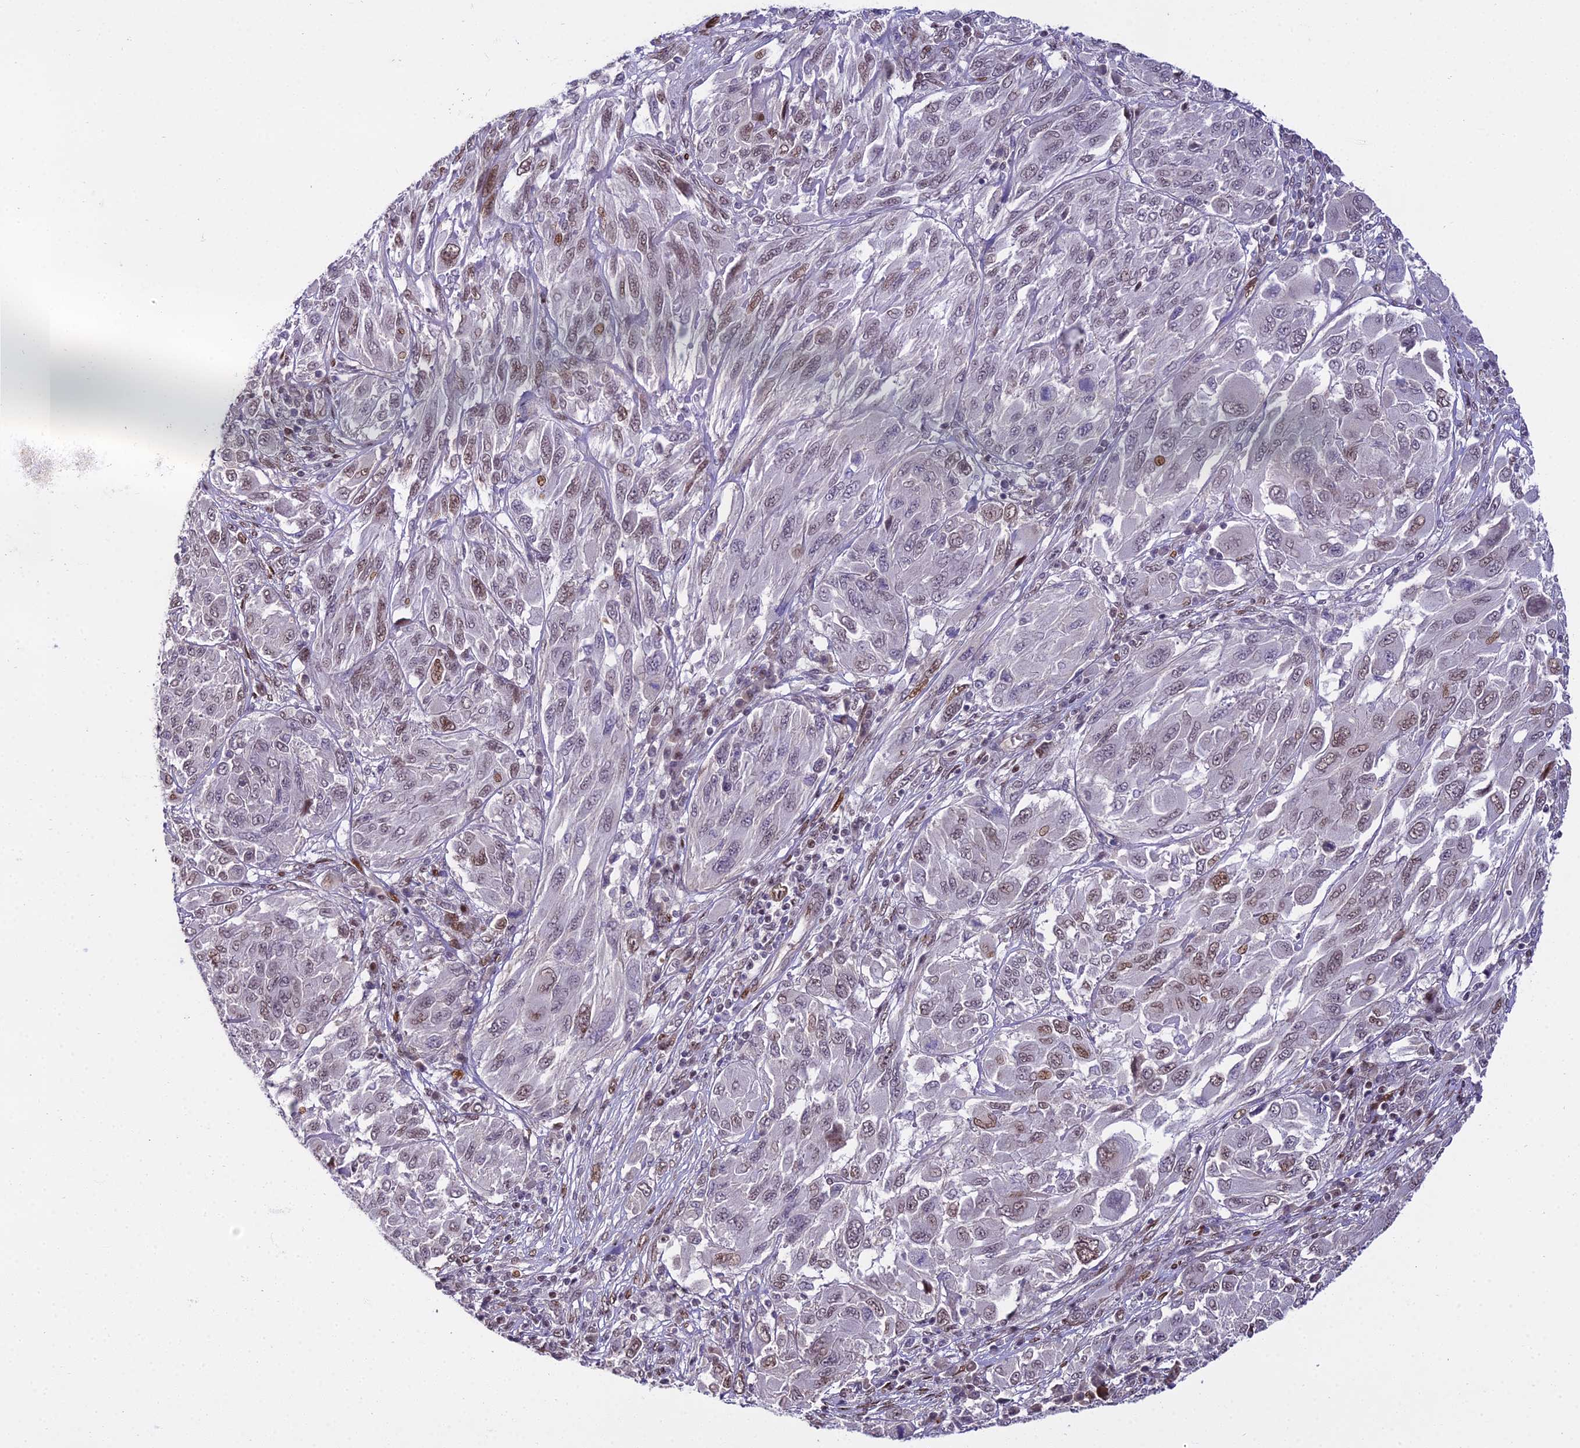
{"staining": {"intensity": "moderate", "quantity": "25%-75%", "location": "nuclear"}, "tissue": "melanoma", "cell_type": "Tumor cells", "image_type": "cancer", "snomed": [{"axis": "morphology", "description": "Malignant melanoma, NOS"}, {"axis": "topography", "description": "Skin"}], "caption": "DAB (3,3'-diaminobenzidine) immunohistochemical staining of human malignant melanoma displays moderate nuclear protein positivity in approximately 25%-75% of tumor cells. (DAB IHC, brown staining for protein, blue staining for nuclei).", "gene": "ZNF707", "patient": {"sex": "female", "age": 91}}